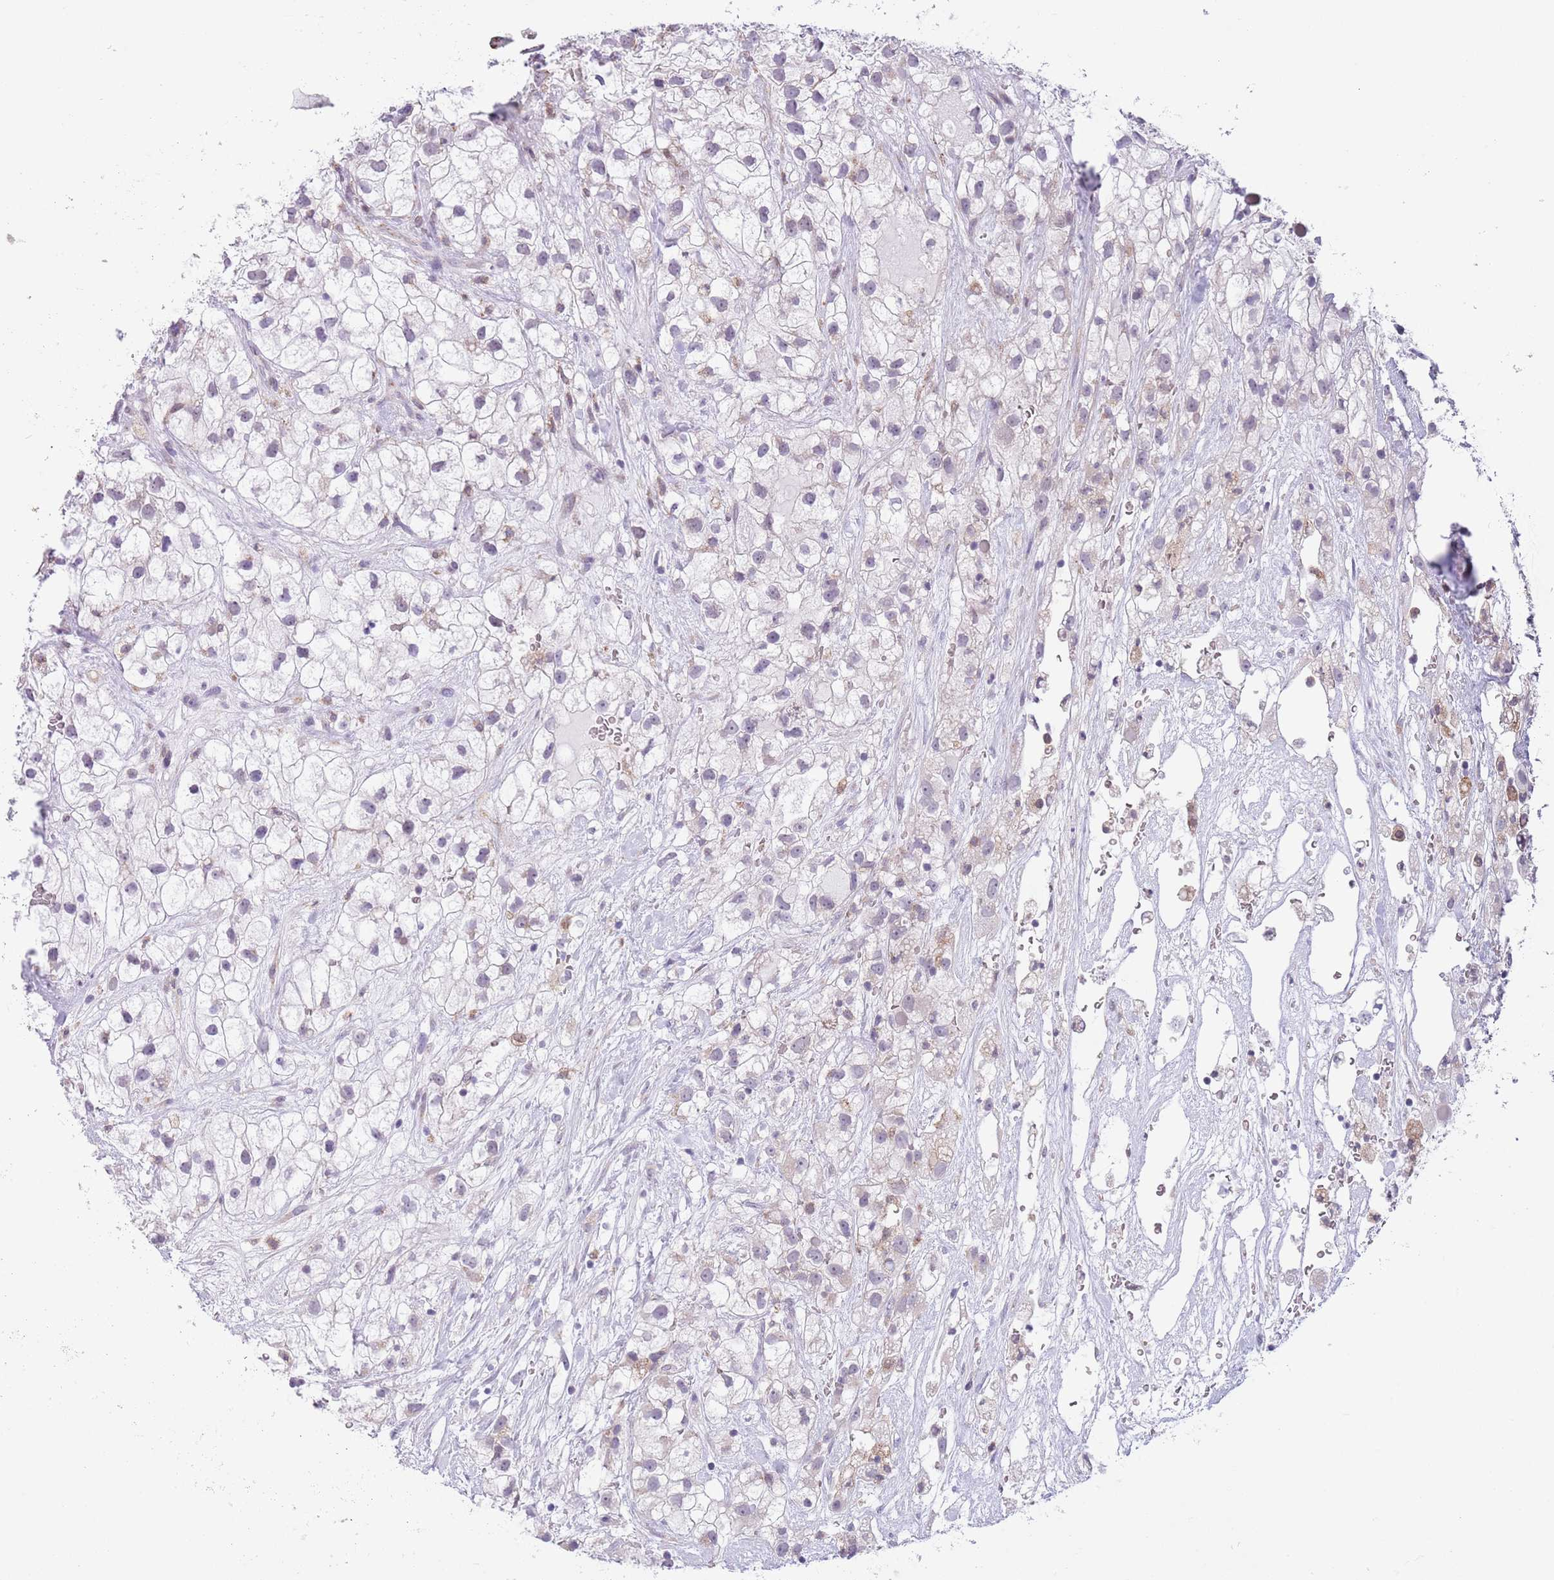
{"staining": {"intensity": "negative", "quantity": "none", "location": "none"}, "tissue": "renal cancer", "cell_type": "Tumor cells", "image_type": "cancer", "snomed": [{"axis": "morphology", "description": "Adenocarcinoma, NOS"}, {"axis": "topography", "description": "Kidney"}], "caption": "Immunohistochemistry (IHC) micrograph of neoplastic tissue: human adenocarcinoma (renal) stained with DAB (3,3'-diaminobenzidine) shows no significant protein staining in tumor cells.", "gene": "ZNF576", "patient": {"sex": "male", "age": 59}}